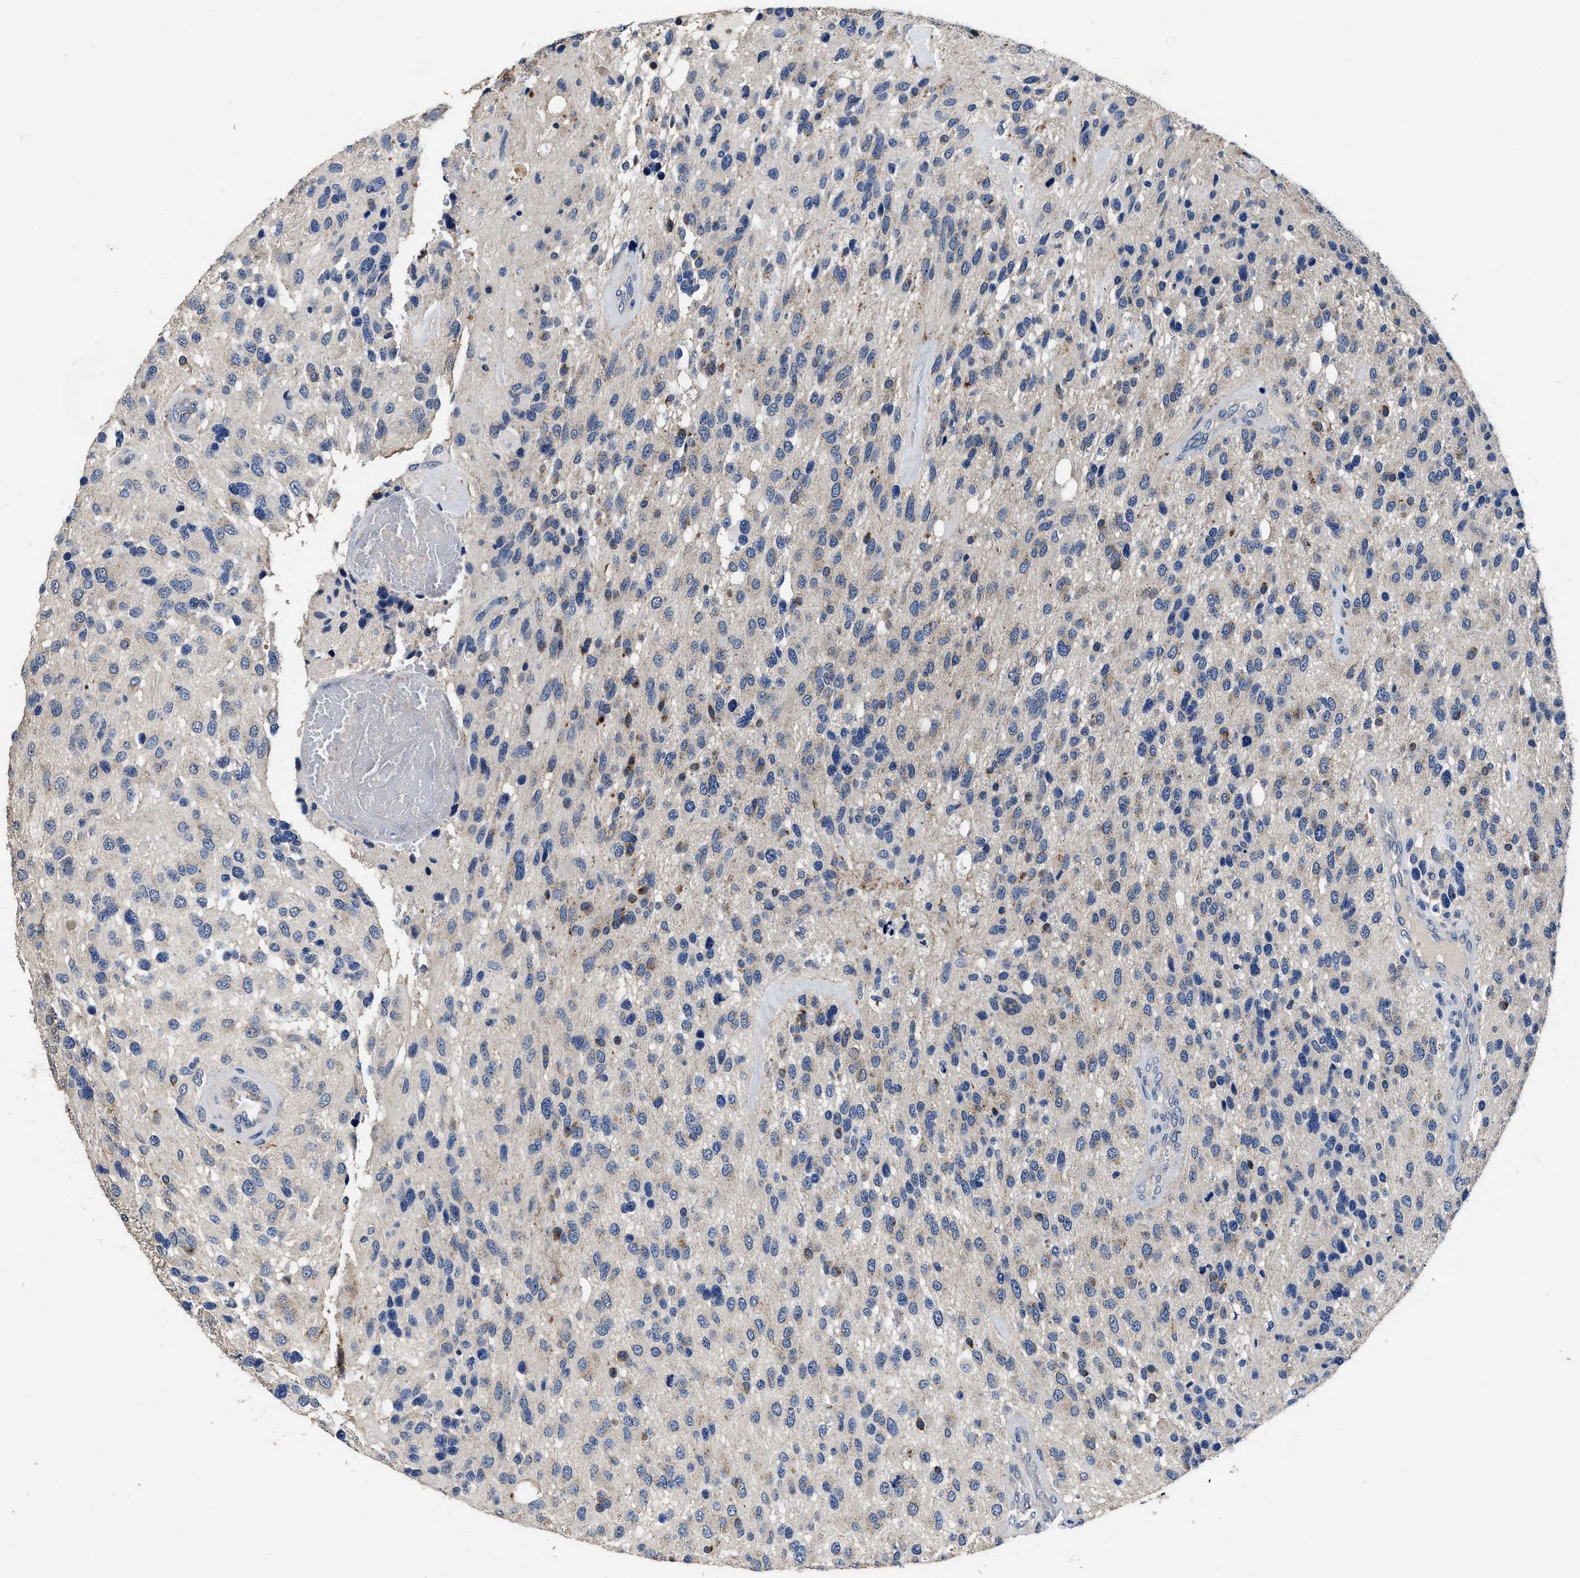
{"staining": {"intensity": "negative", "quantity": "none", "location": "none"}, "tissue": "glioma", "cell_type": "Tumor cells", "image_type": "cancer", "snomed": [{"axis": "morphology", "description": "Glioma, malignant, High grade"}, {"axis": "topography", "description": "Brain"}], "caption": "High-grade glioma (malignant) was stained to show a protein in brown. There is no significant expression in tumor cells.", "gene": "UBR4", "patient": {"sex": "female", "age": 58}}